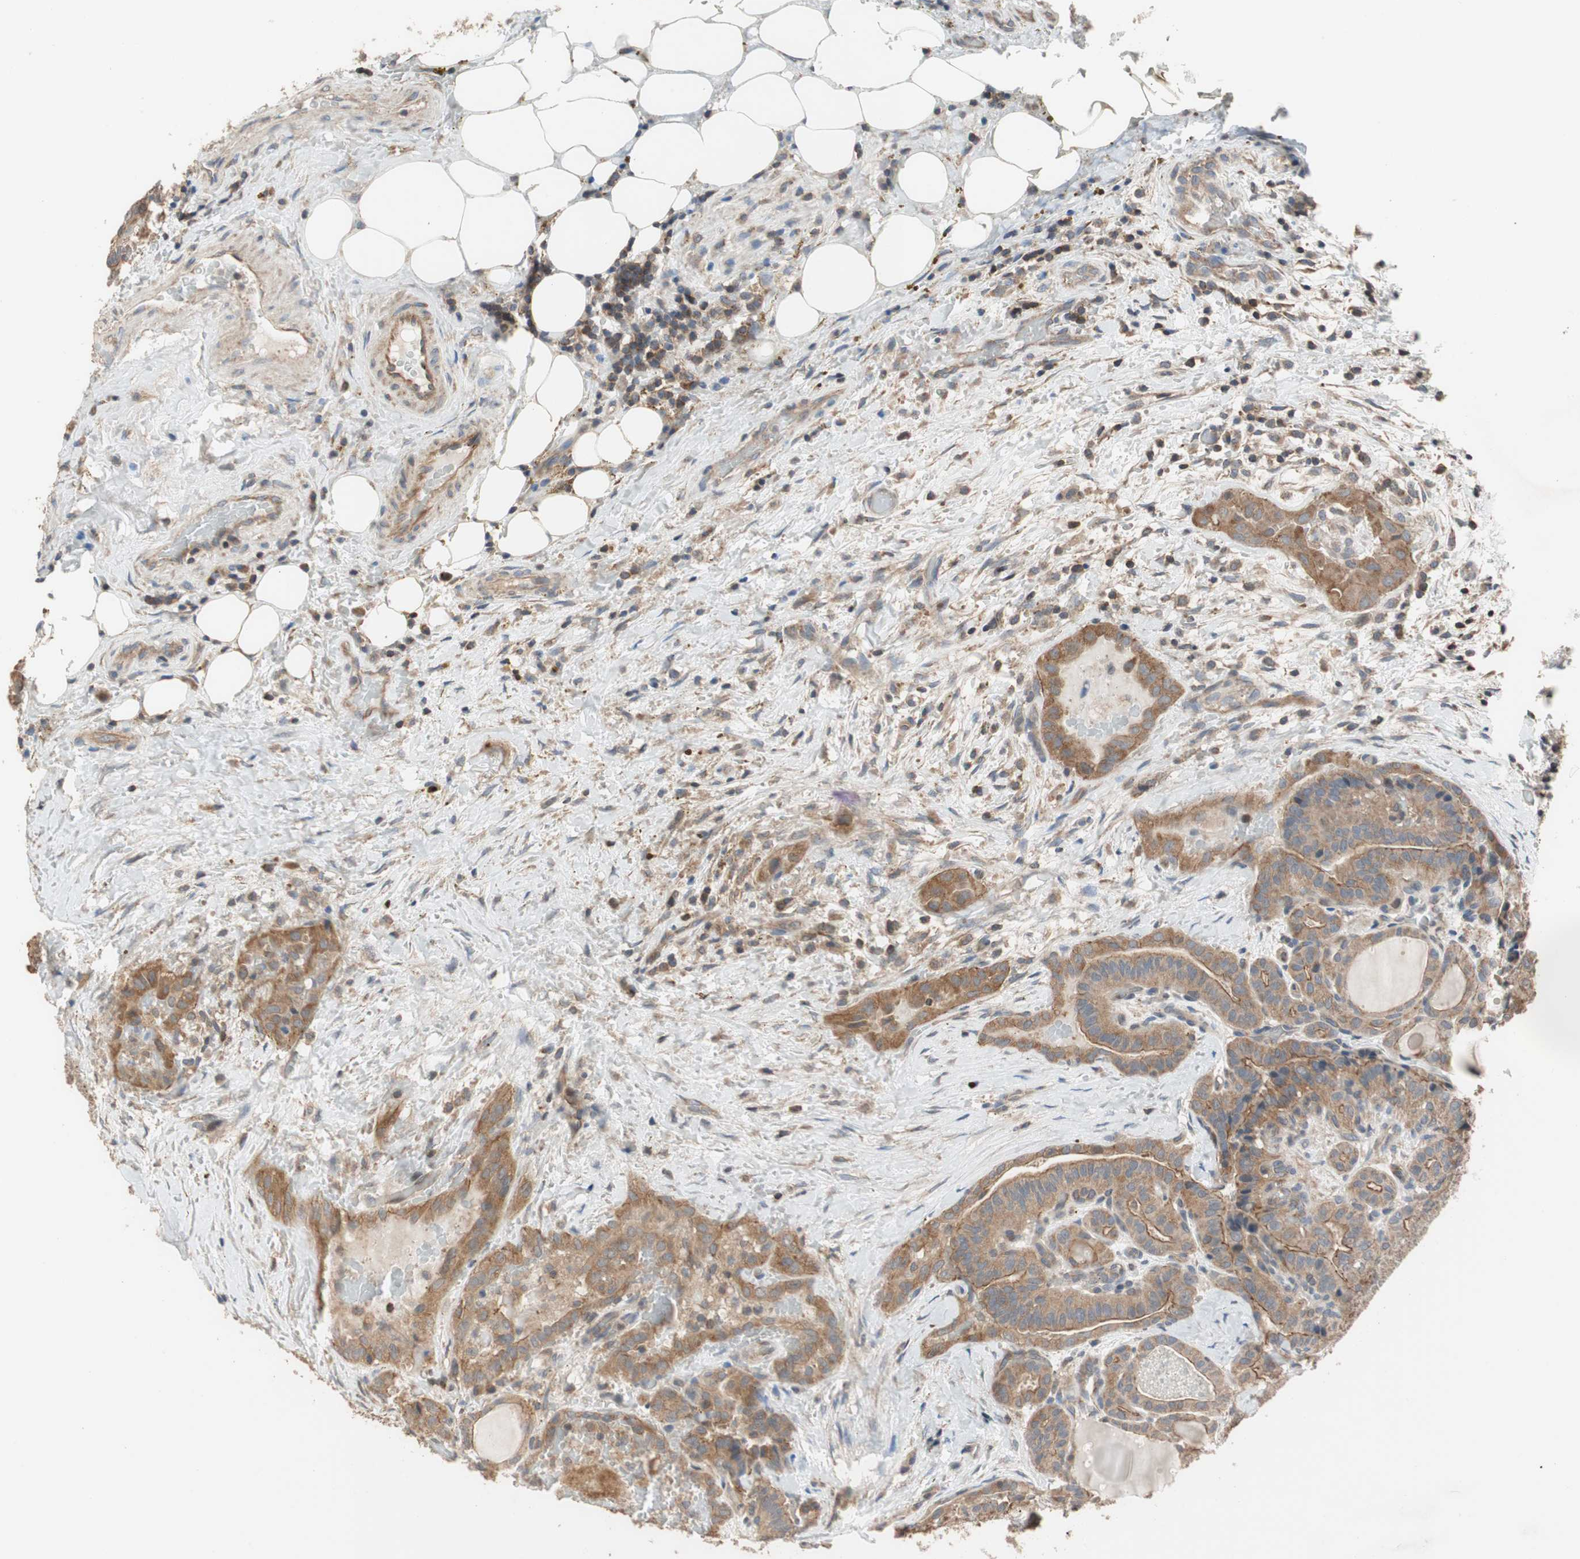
{"staining": {"intensity": "moderate", "quantity": ">75%", "location": "cytoplasmic/membranous"}, "tissue": "thyroid cancer", "cell_type": "Tumor cells", "image_type": "cancer", "snomed": [{"axis": "morphology", "description": "Papillary adenocarcinoma, NOS"}, {"axis": "topography", "description": "Thyroid gland"}], "caption": "Moderate cytoplasmic/membranous expression for a protein is present in approximately >75% of tumor cells of thyroid cancer using IHC.", "gene": "MAP4K2", "patient": {"sex": "male", "age": 77}}